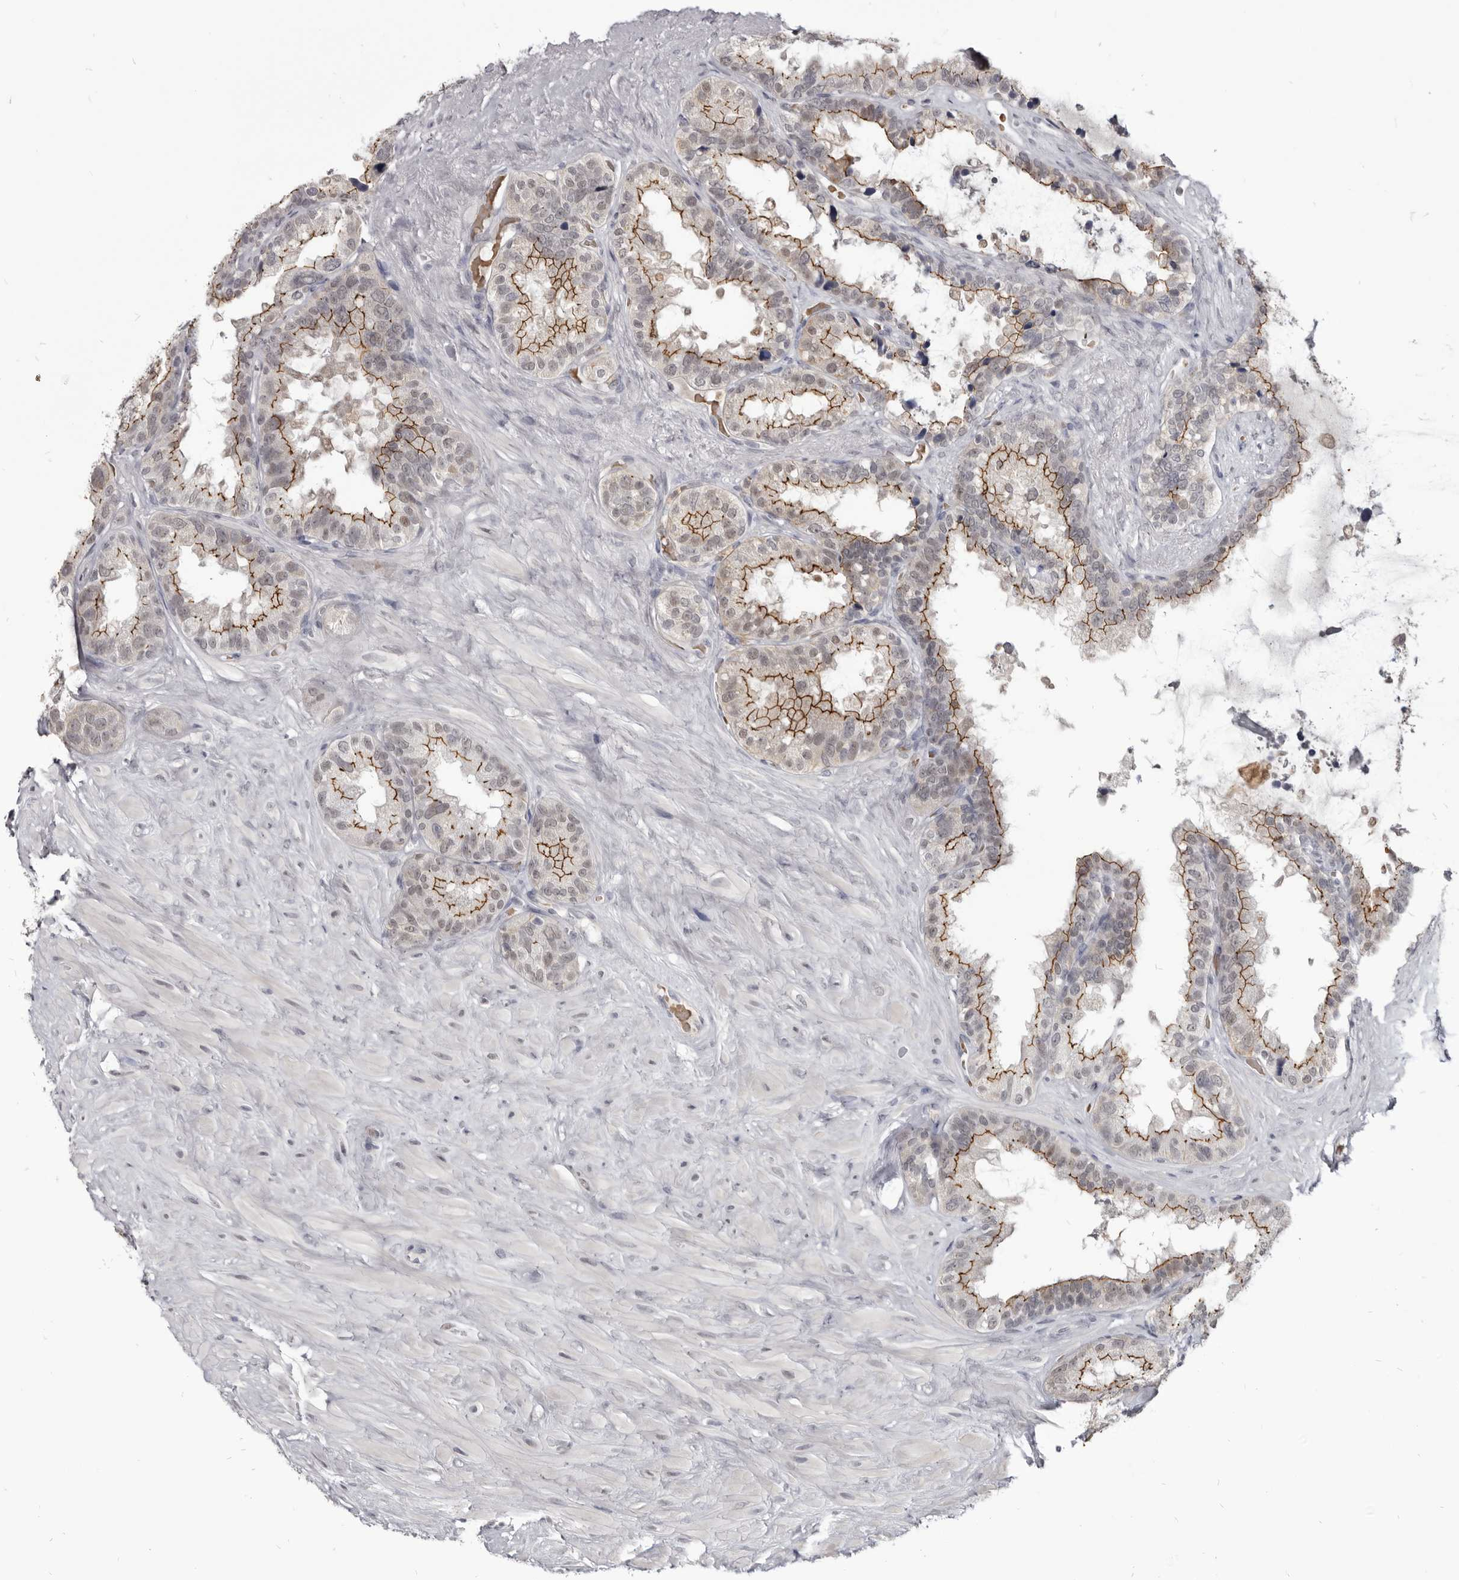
{"staining": {"intensity": "strong", "quantity": ">75%", "location": "cytoplasmic/membranous"}, "tissue": "seminal vesicle", "cell_type": "Glandular cells", "image_type": "normal", "snomed": [{"axis": "morphology", "description": "Normal tissue, NOS"}, {"axis": "topography", "description": "Seminal veicle"}], "caption": "Strong cytoplasmic/membranous protein expression is seen in about >75% of glandular cells in seminal vesicle. (DAB (3,3'-diaminobenzidine) IHC with brightfield microscopy, high magnification).", "gene": "CGN", "patient": {"sex": "male", "age": 80}}